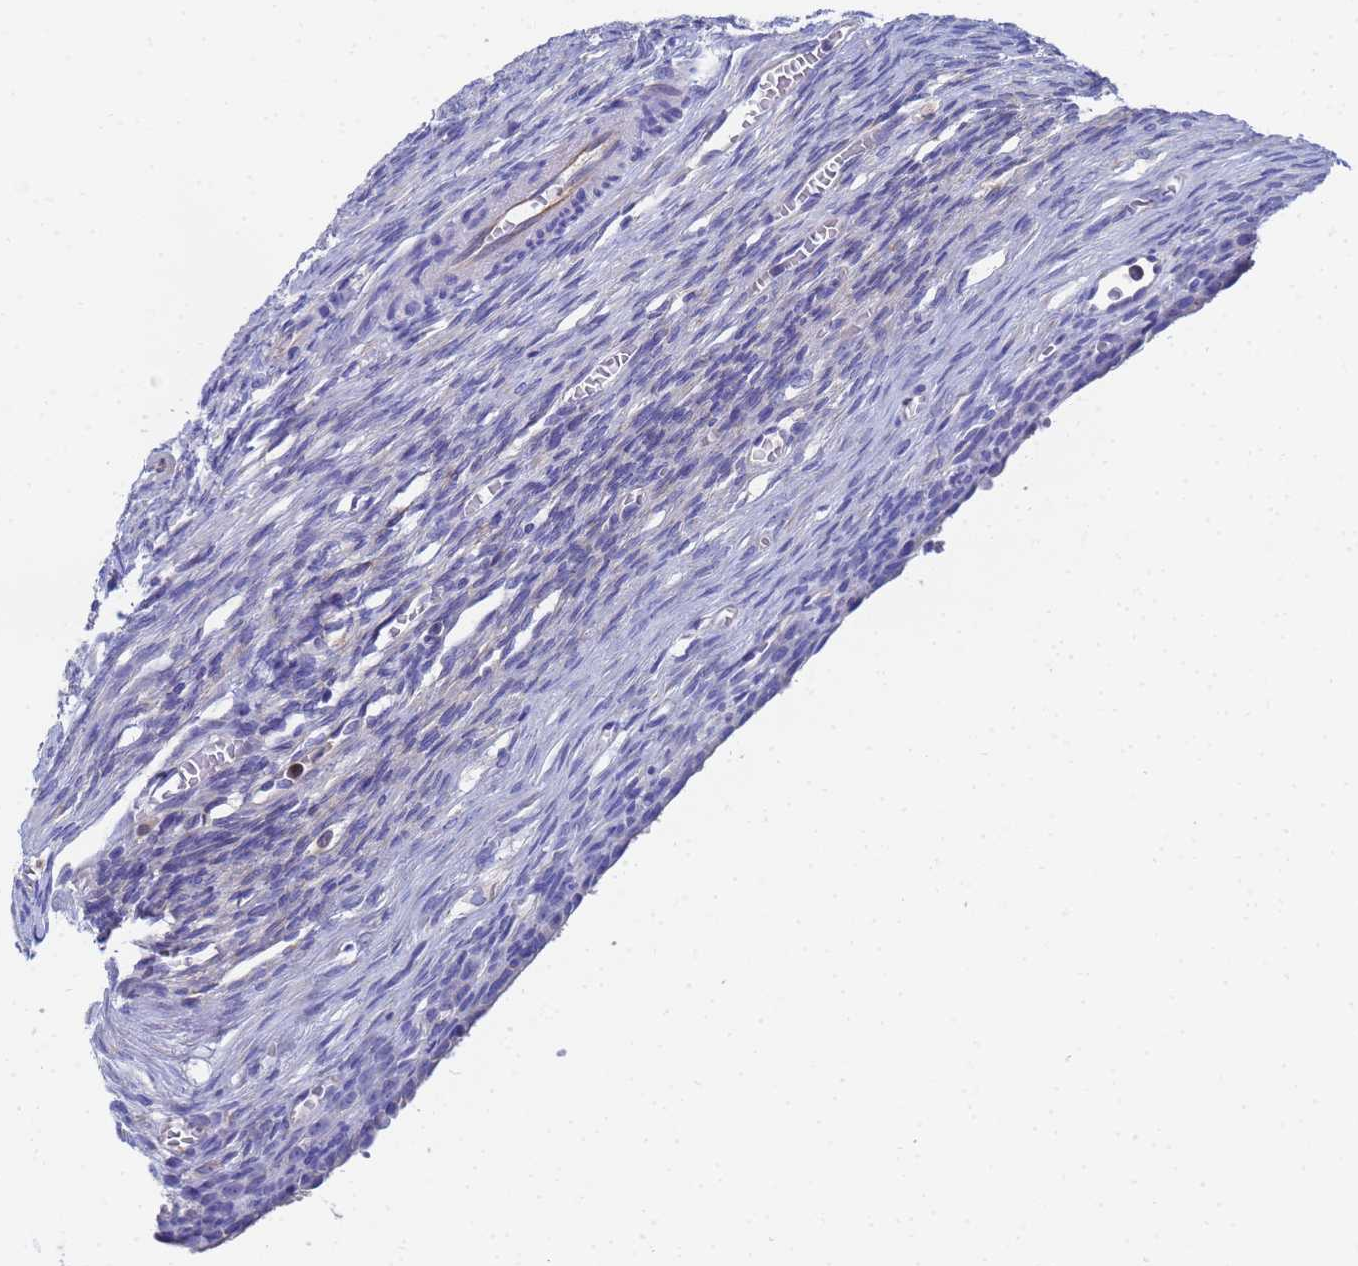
{"staining": {"intensity": "negative", "quantity": "none", "location": "none"}, "tissue": "ovary", "cell_type": "Ovarian stroma cells", "image_type": "normal", "snomed": [{"axis": "morphology", "description": "Normal tissue, NOS"}, {"axis": "topography", "description": "Ovary"}], "caption": "This is an immunohistochemistry histopathology image of benign human ovary. There is no positivity in ovarian stroma cells.", "gene": "GCHFR", "patient": {"sex": "female", "age": 27}}